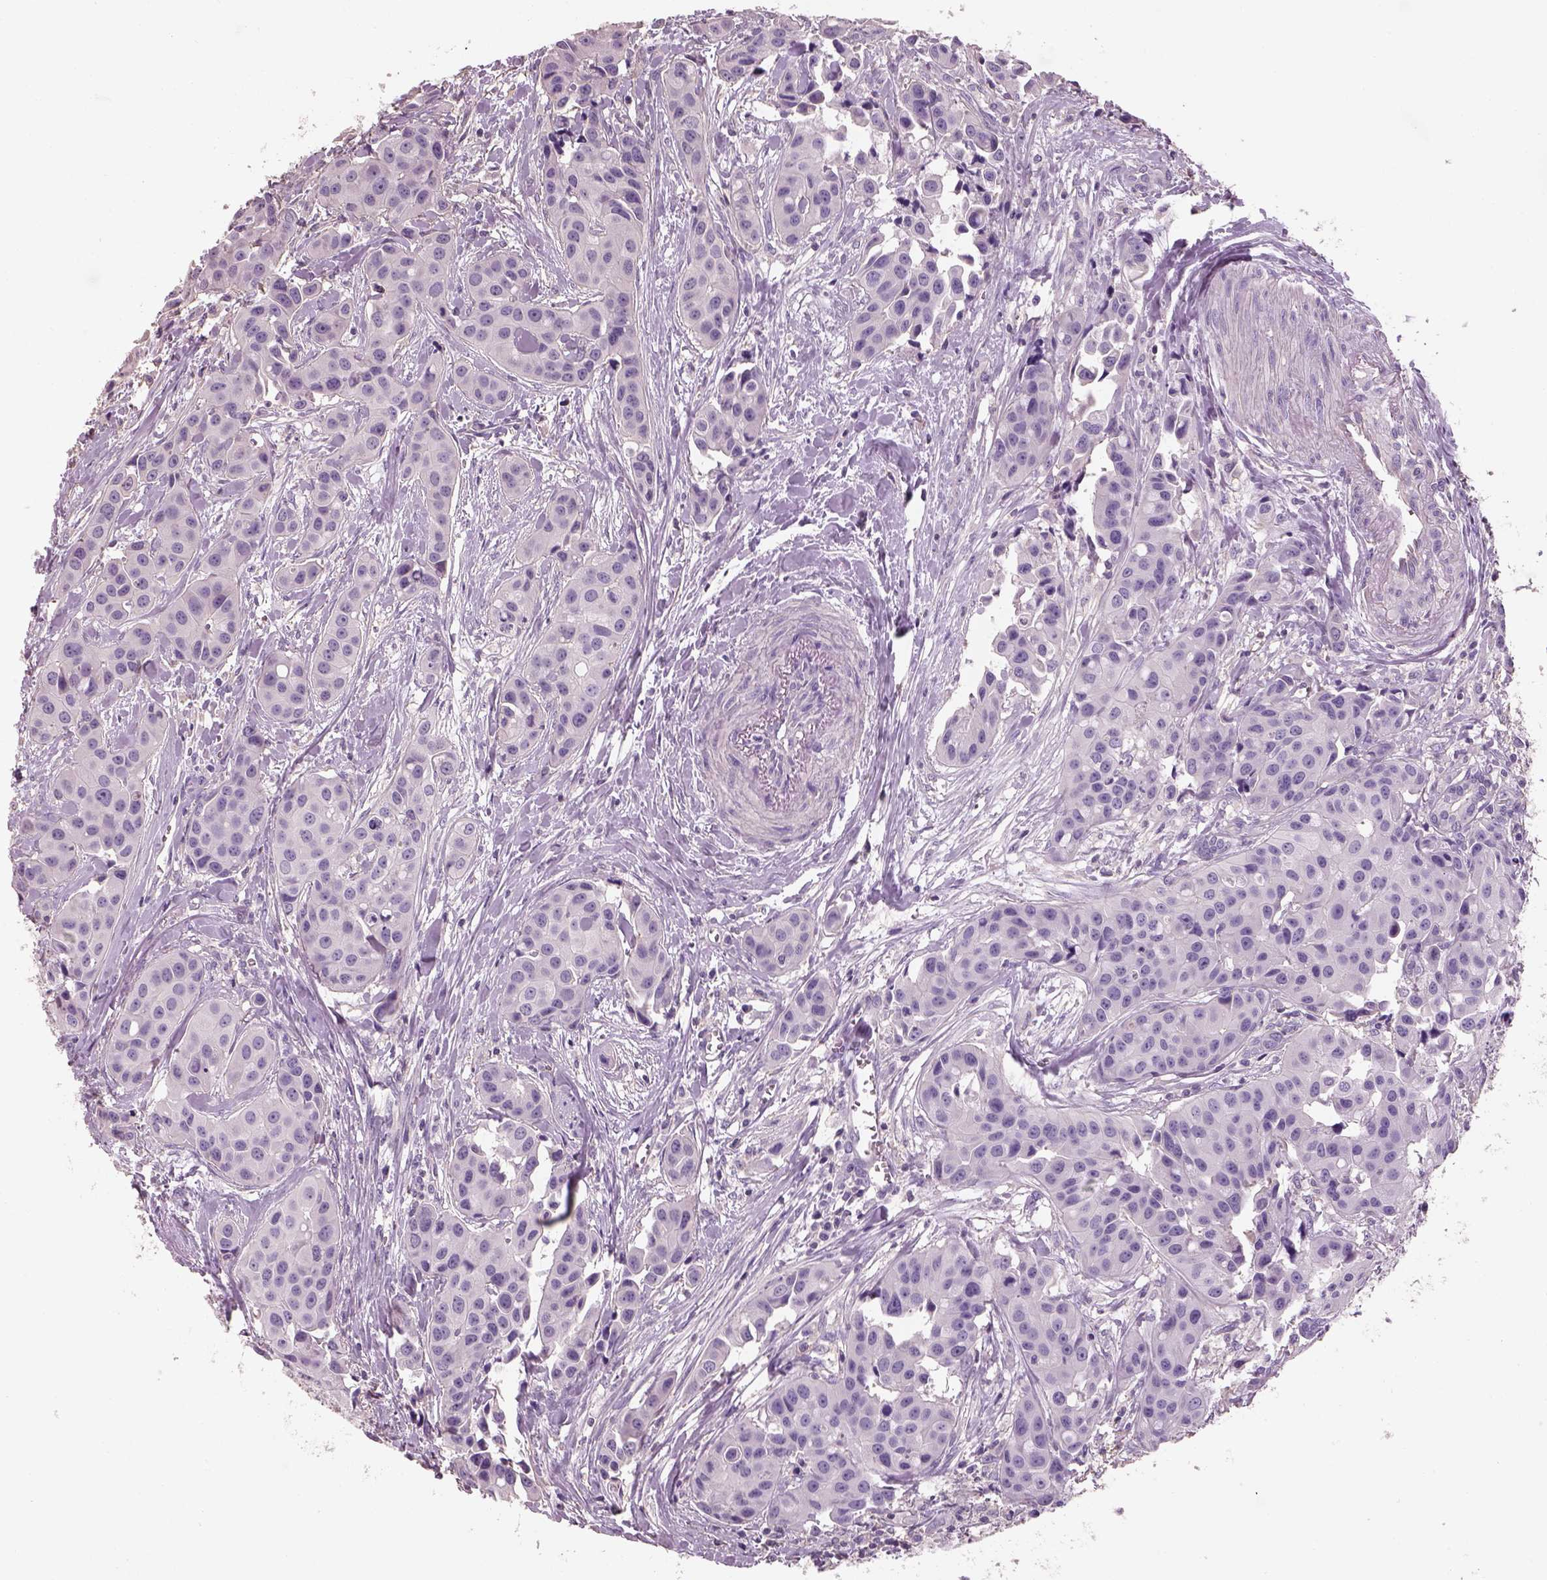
{"staining": {"intensity": "negative", "quantity": "none", "location": "none"}, "tissue": "head and neck cancer", "cell_type": "Tumor cells", "image_type": "cancer", "snomed": [{"axis": "morphology", "description": "Adenocarcinoma, NOS"}, {"axis": "topography", "description": "Head-Neck"}], "caption": "The image shows no significant positivity in tumor cells of head and neck cancer (adenocarcinoma).", "gene": "OTUD6A", "patient": {"sex": "male", "age": 76}}